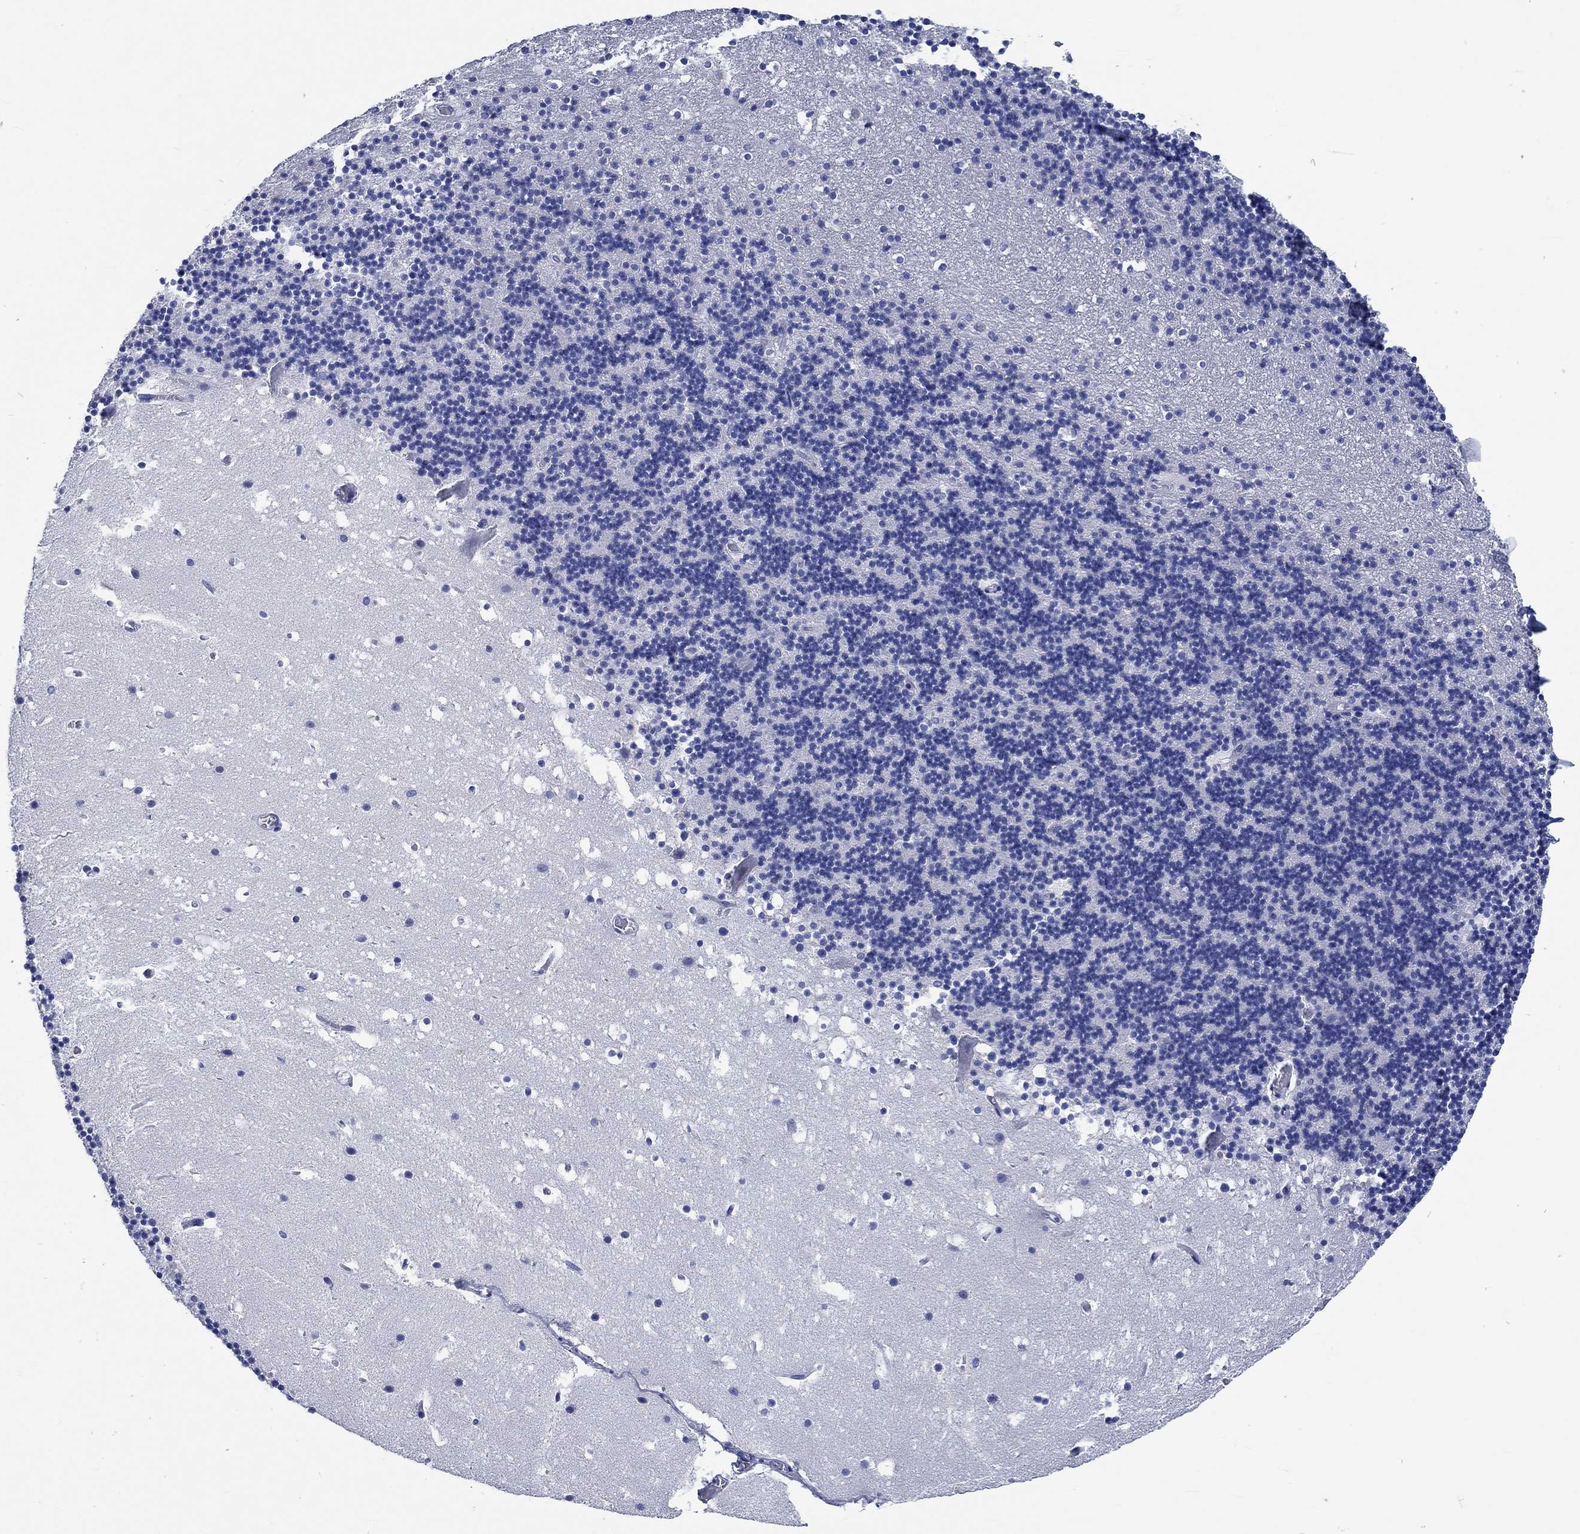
{"staining": {"intensity": "negative", "quantity": "none", "location": "none"}, "tissue": "cerebellum", "cell_type": "Cells in granular layer", "image_type": "normal", "snomed": [{"axis": "morphology", "description": "Normal tissue, NOS"}, {"axis": "topography", "description": "Cerebellum"}], "caption": "High power microscopy image of an immunohistochemistry micrograph of unremarkable cerebellum, revealing no significant positivity in cells in granular layer.", "gene": "C4orf47", "patient": {"sex": "male", "age": 37}}